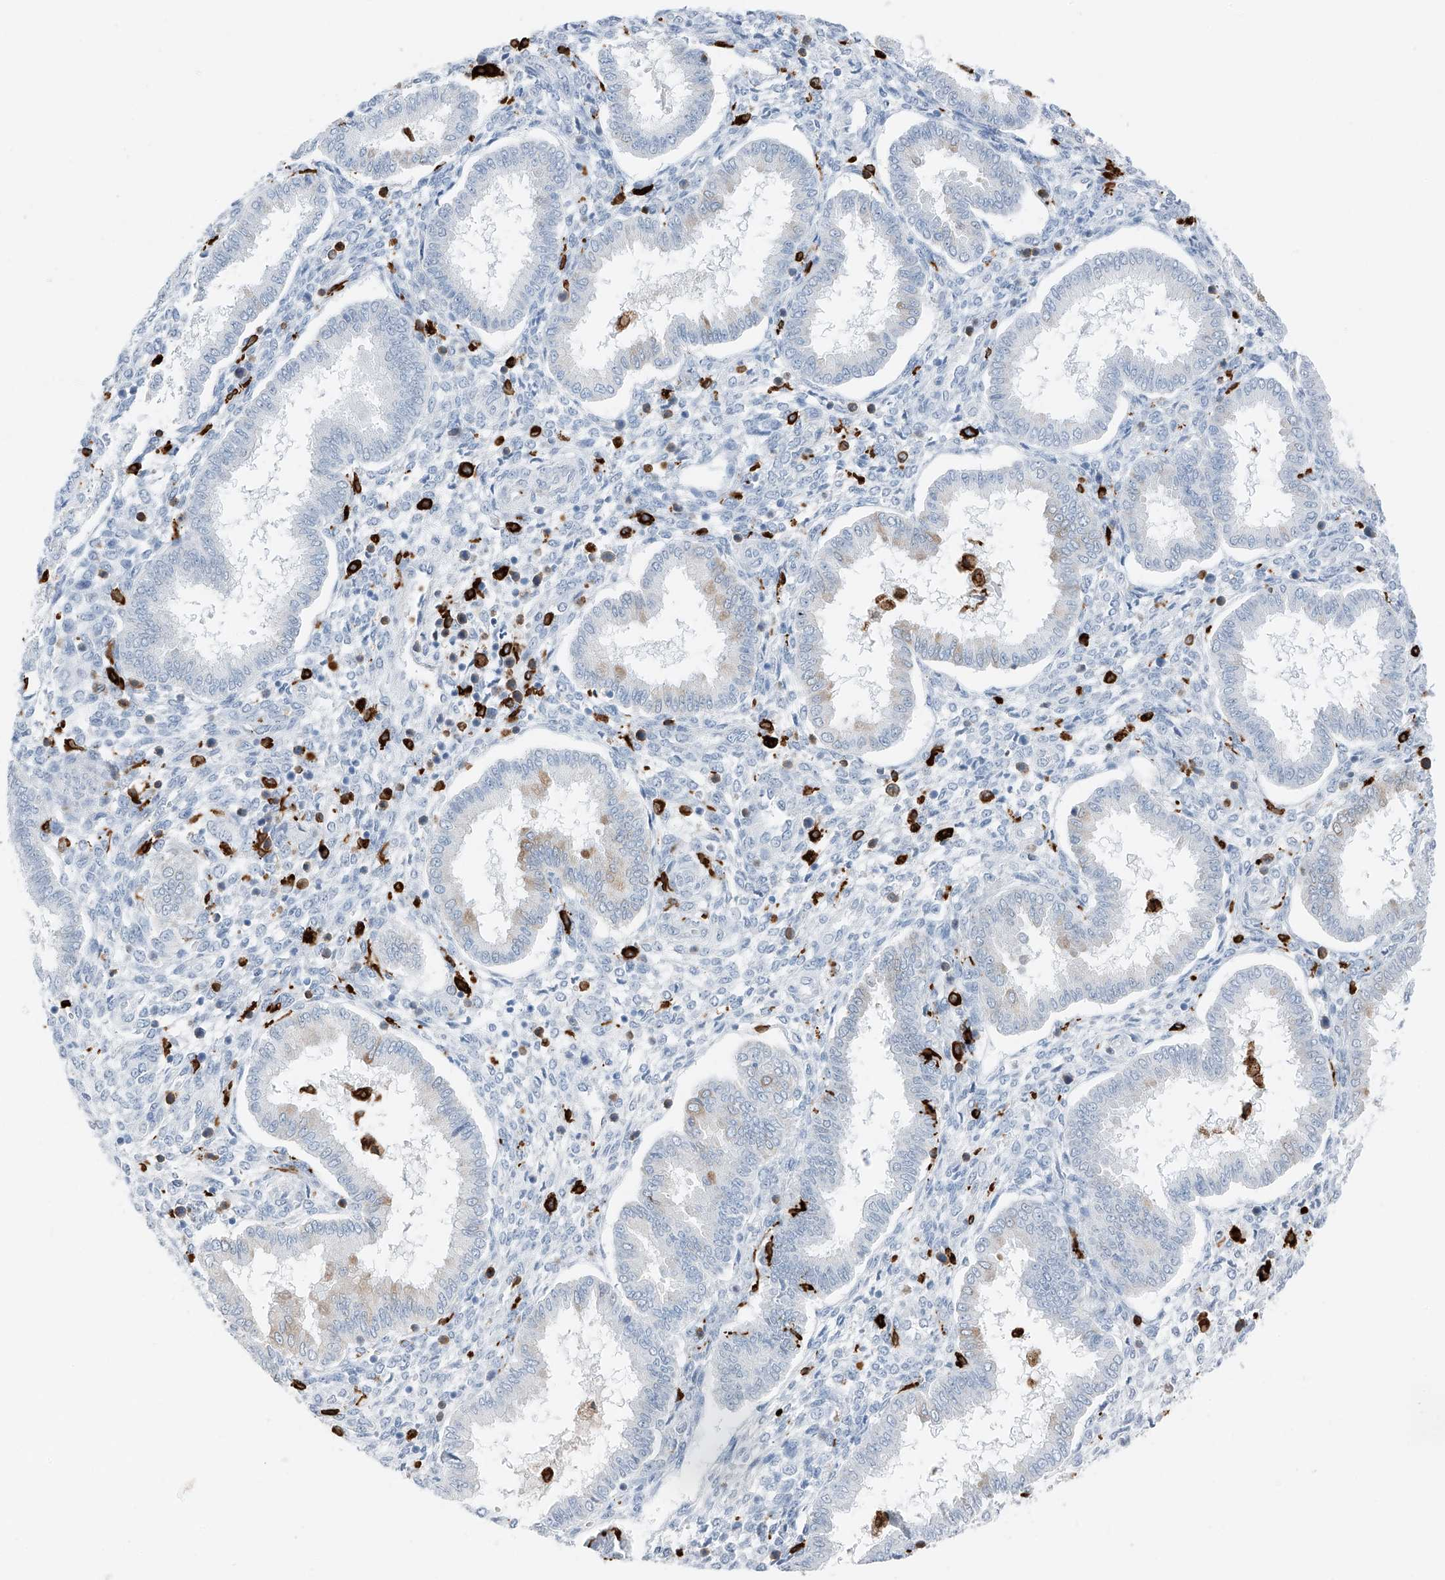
{"staining": {"intensity": "negative", "quantity": "none", "location": "none"}, "tissue": "endometrium", "cell_type": "Cells in endometrial stroma", "image_type": "normal", "snomed": [{"axis": "morphology", "description": "Normal tissue, NOS"}, {"axis": "topography", "description": "Endometrium"}], "caption": "This photomicrograph is of normal endometrium stained with immunohistochemistry to label a protein in brown with the nuclei are counter-stained blue. There is no expression in cells in endometrial stroma.", "gene": "TBXAS1", "patient": {"sex": "female", "age": 24}}